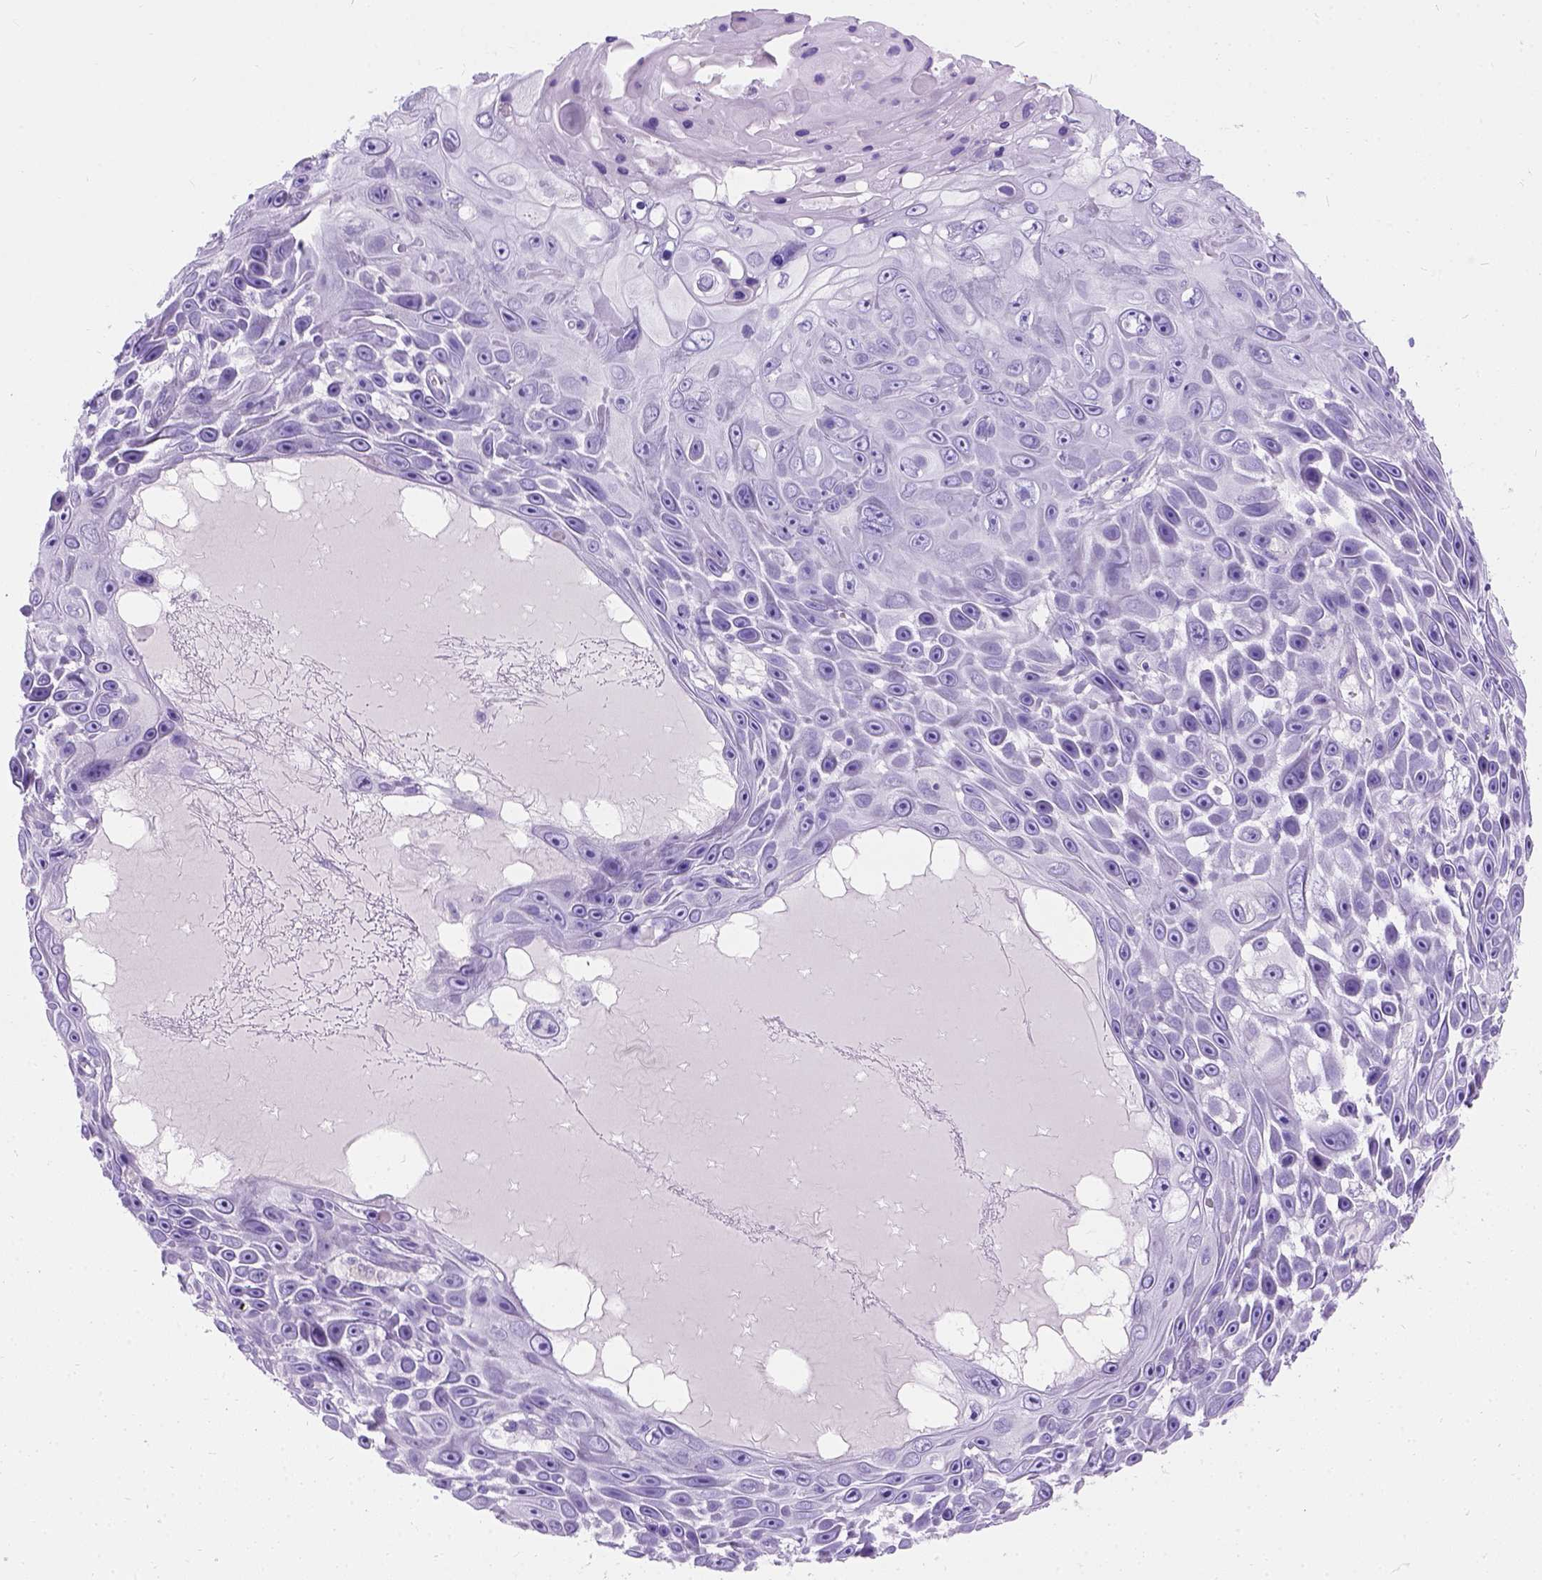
{"staining": {"intensity": "negative", "quantity": "none", "location": "none"}, "tissue": "skin cancer", "cell_type": "Tumor cells", "image_type": "cancer", "snomed": [{"axis": "morphology", "description": "Squamous cell carcinoma, NOS"}, {"axis": "topography", "description": "Skin"}], "caption": "Skin cancer (squamous cell carcinoma) was stained to show a protein in brown. There is no significant staining in tumor cells.", "gene": "C7orf57", "patient": {"sex": "male", "age": 82}}